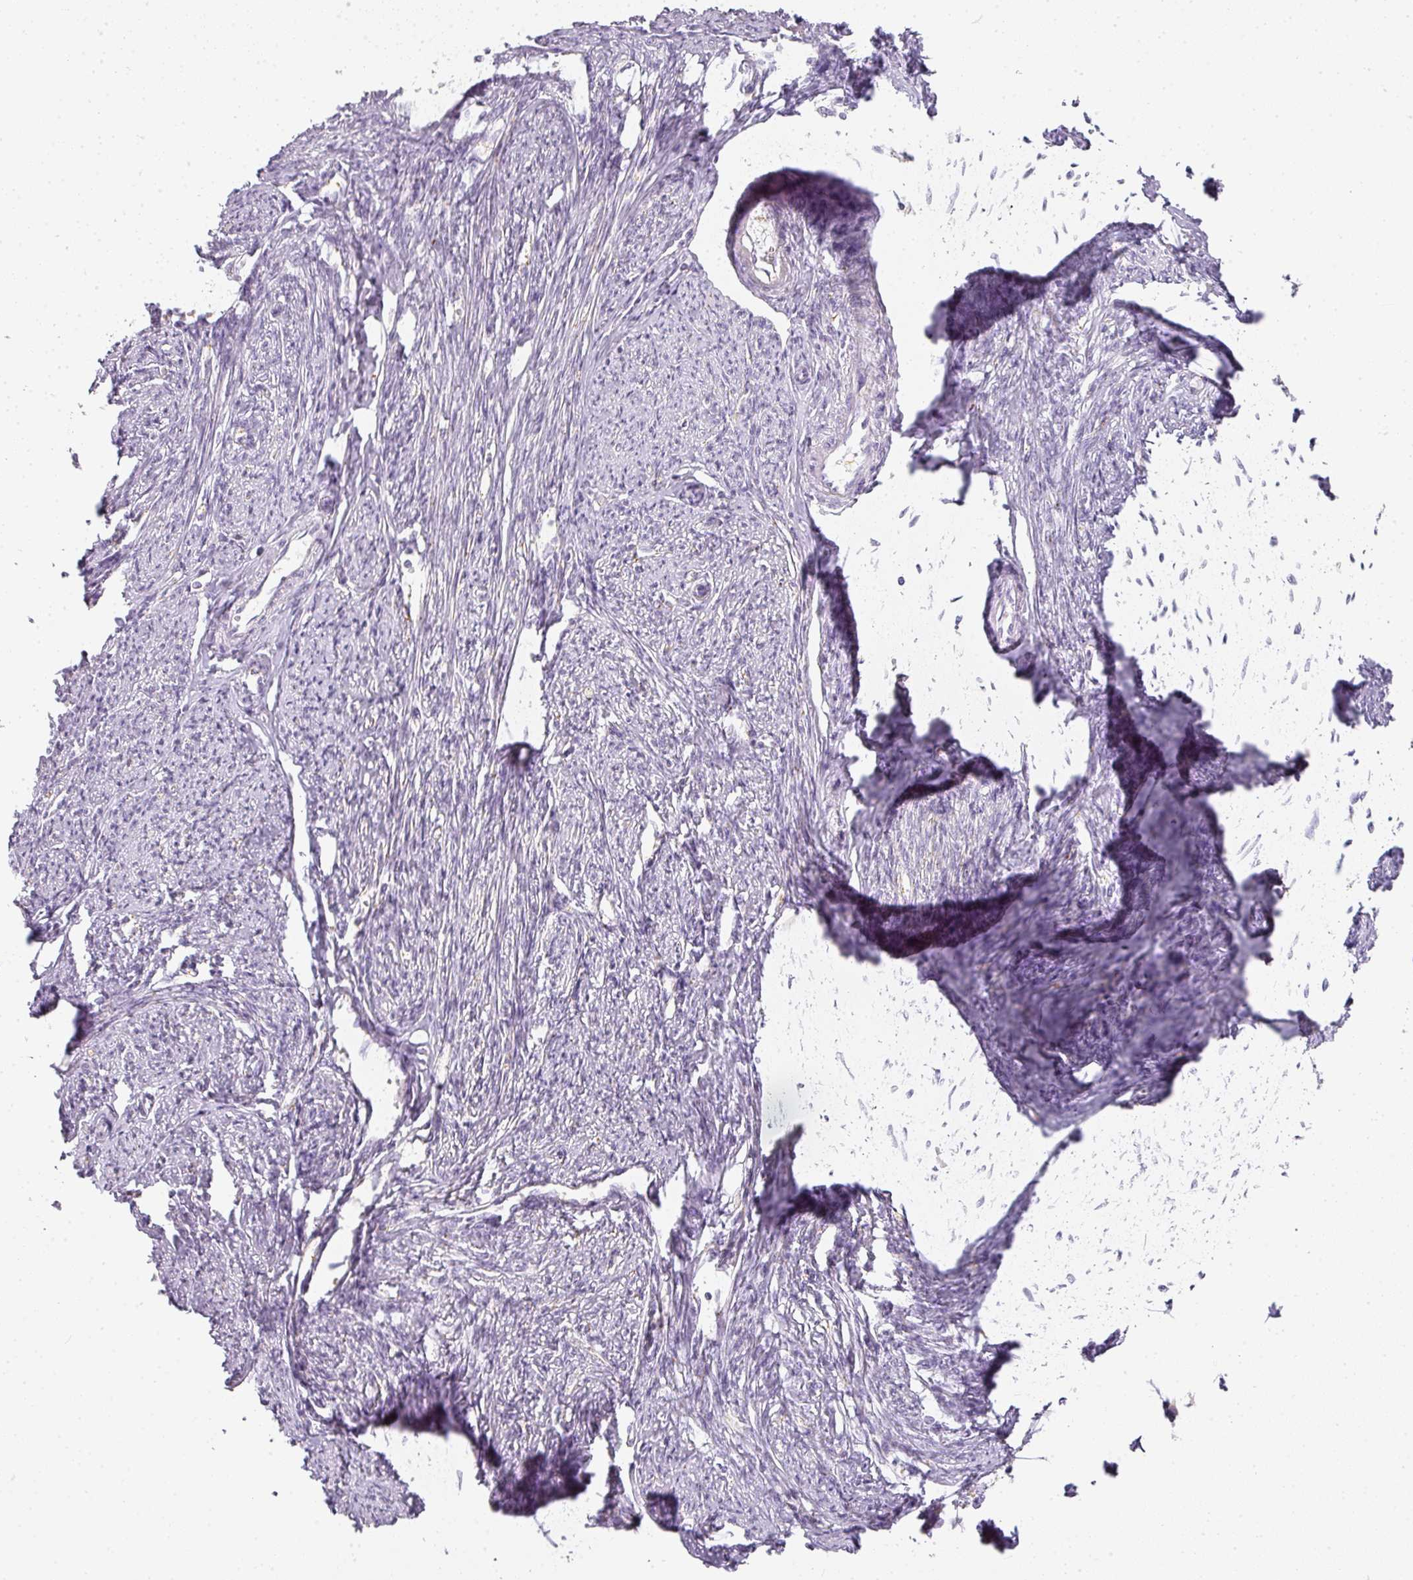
{"staining": {"intensity": "moderate", "quantity": "25%-75%", "location": "cytoplasmic/membranous"}, "tissue": "smooth muscle", "cell_type": "Smooth muscle cells", "image_type": "normal", "snomed": [{"axis": "morphology", "description": "Normal tissue, NOS"}, {"axis": "topography", "description": "Smooth muscle"}, {"axis": "topography", "description": "Uterus"}], "caption": "A brown stain shows moderate cytoplasmic/membranous staining of a protein in smooth muscle cells of unremarkable human smooth muscle. The staining was performed using DAB (3,3'-diaminobenzidine) to visualize the protein expression in brown, while the nuclei were stained in blue with hematoxylin (Magnification: 20x).", "gene": "TMEM42", "patient": {"sex": "female", "age": 59}}